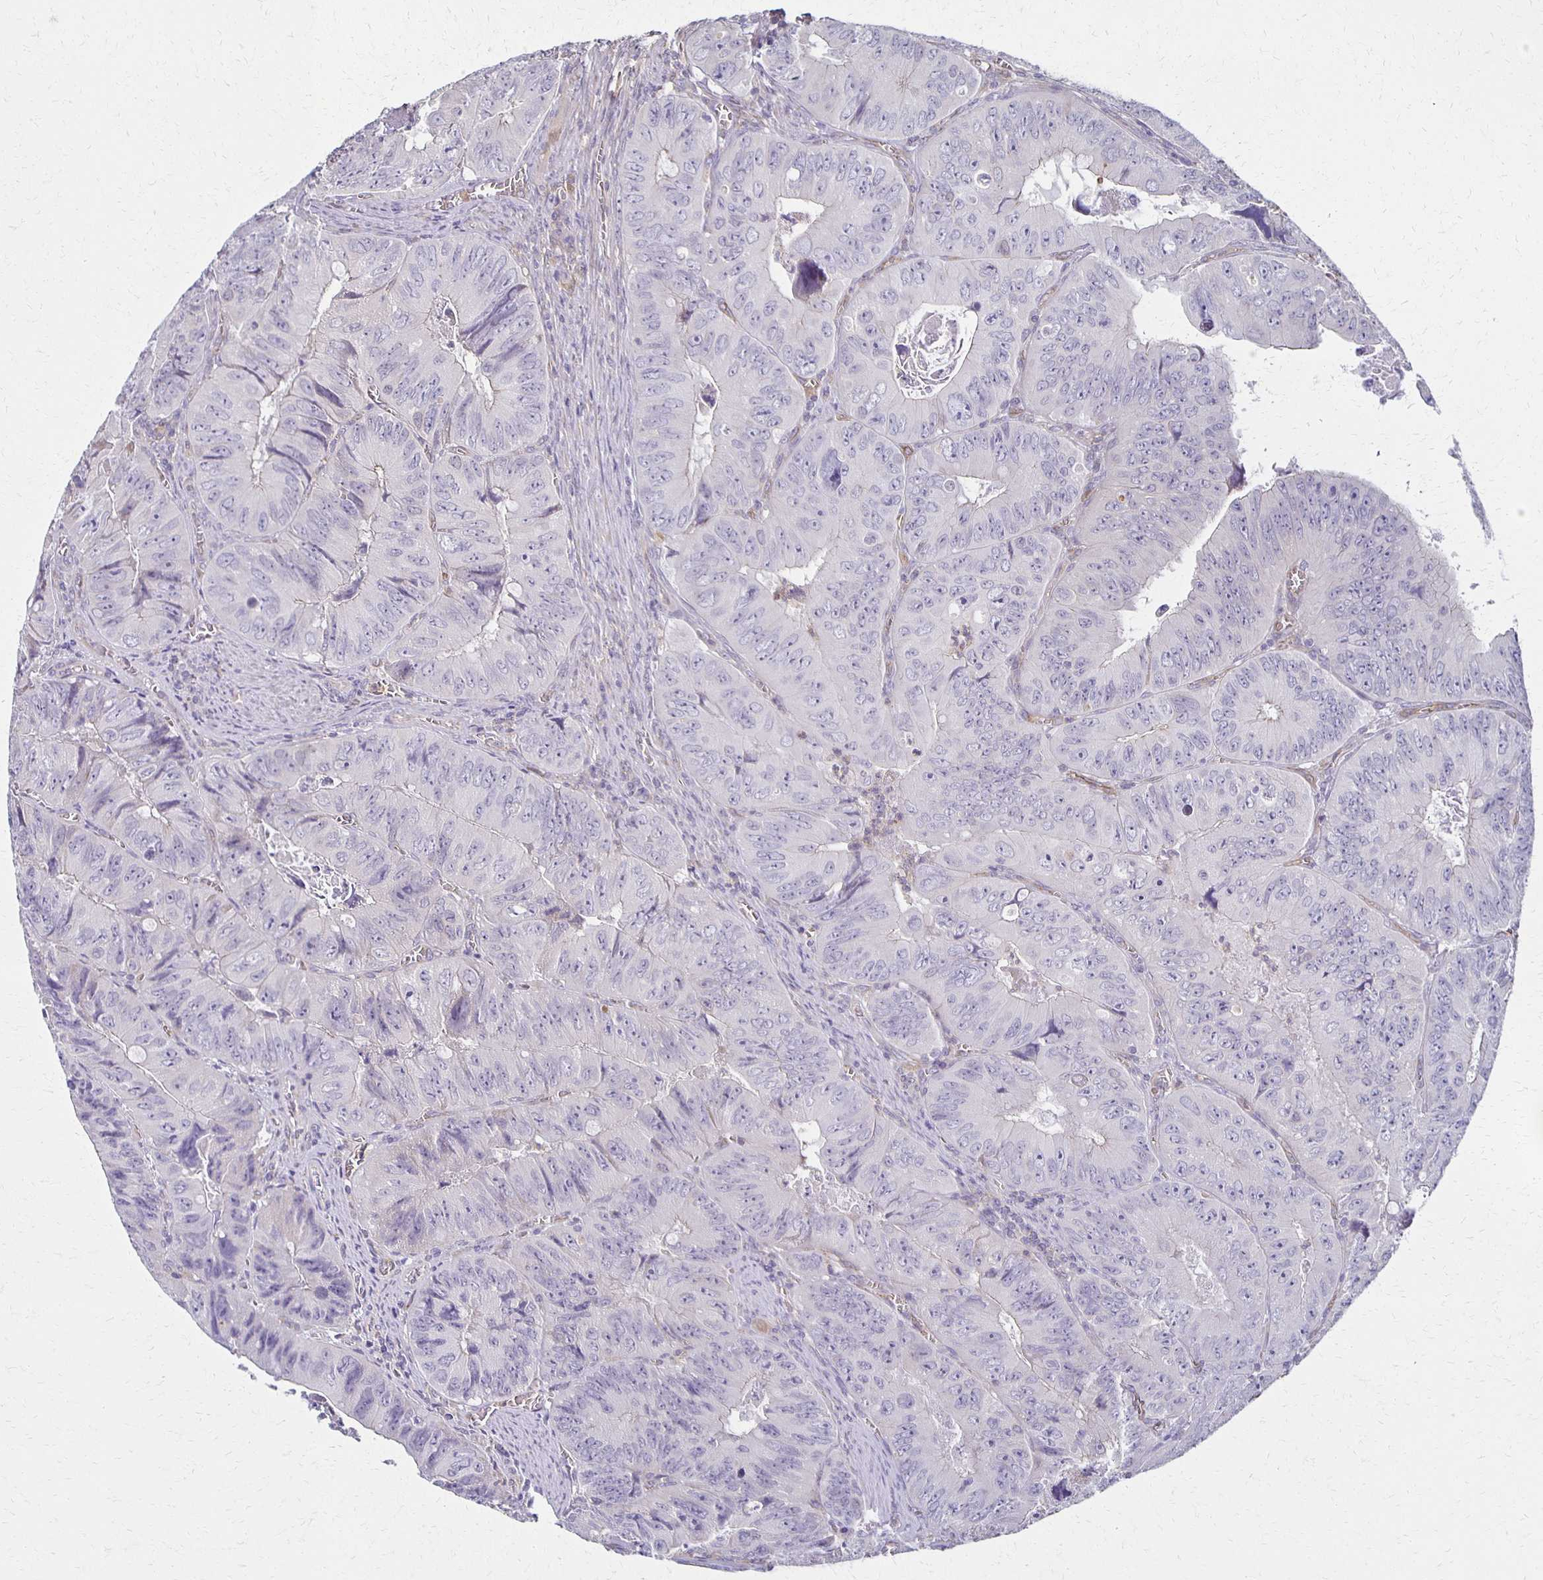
{"staining": {"intensity": "negative", "quantity": "none", "location": "none"}, "tissue": "colorectal cancer", "cell_type": "Tumor cells", "image_type": "cancer", "snomed": [{"axis": "morphology", "description": "Adenocarcinoma, NOS"}, {"axis": "topography", "description": "Colon"}], "caption": "High magnification brightfield microscopy of colorectal adenocarcinoma stained with DAB (brown) and counterstained with hematoxylin (blue): tumor cells show no significant expression.", "gene": "GPX4", "patient": {"sex": "female", "age": 84}}